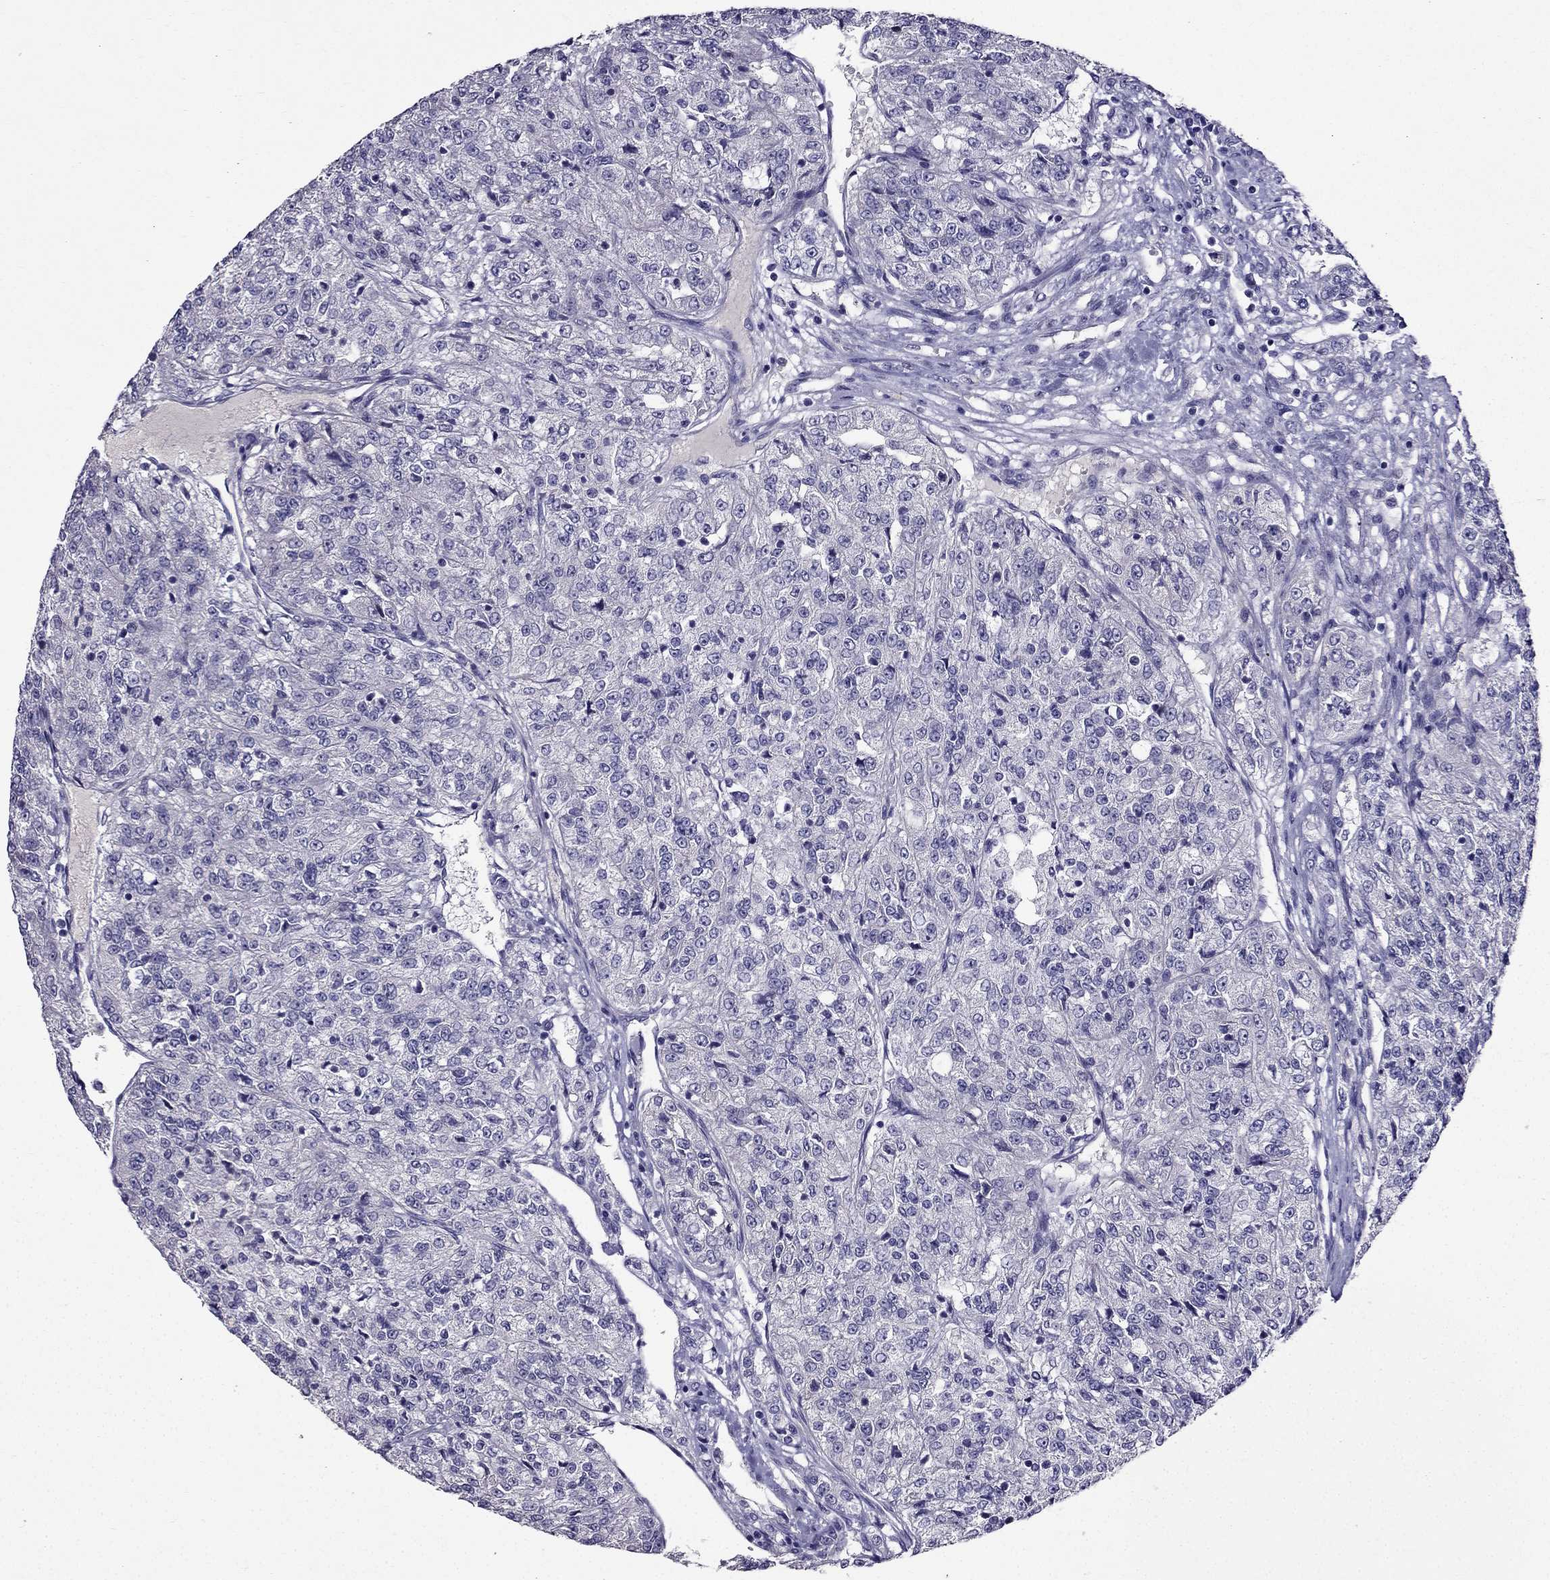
{"staining": {"intensity": "negative", "quantity": "none", "location": "none"}, "tissue": "renal cancer", "cell_type": "Tumor cells", "image_type": "cancer", "snomed": [{"axis": "morphology", "description": "Adenocarcinoma, NOS"}, {"axis": "topography", "description": "Kidney"}], "caption": "DAB (3,3'-diaminobenzidine) immunohistochemical staining of adenocarcinoma (renal) demonstrates no significant expression in tumor cells. (DAB (3,3'-diaminobenzidine) IHC visualized using brightfield microscopy, high magnification).", "gene": "DUSP15", "patient": {"sex": "female", "age": 63}}